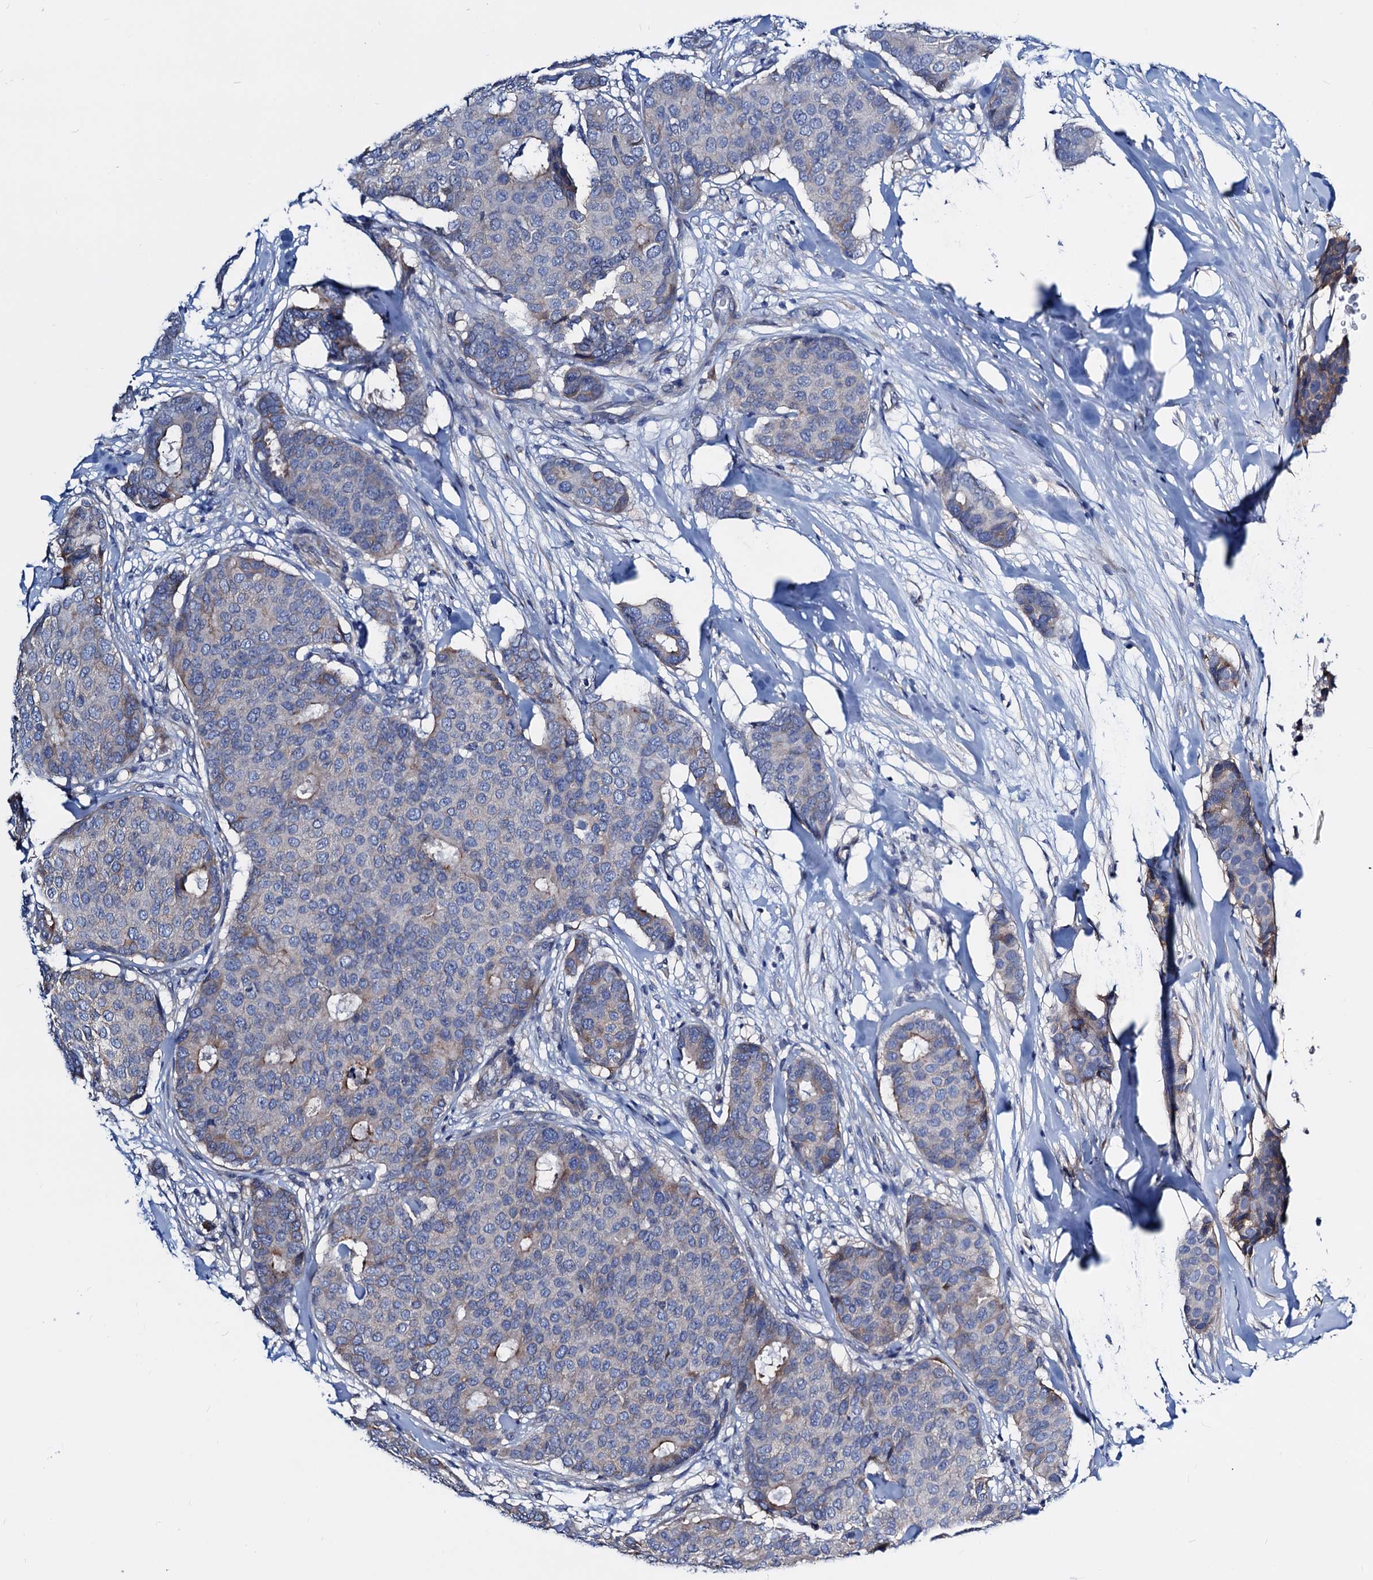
{"staining": {"intensity": "moderate", "quantity": "<25%", "location": "cytoplasmic/membranous"}, "tissue": "breast cancer", "cell_type": "Tumor cells", "image_type": "cancer", "snomed": [{"axis": "morphology", "description": "Duct carcinoma"}, {"axis": "topography", "description": "Breast"}], "caption": "Immunohistochemical staining of human breast cancer (invasive ductal carcinoma) exhibits low levels of moderate cytoplasmic/membranous expression in about <25% of tumor cells. The protein of interest is shown in brown color, while the nuclei are stained blue.", "gene": "GCOM1", "patient": {"sex": "female", "age": 75}}